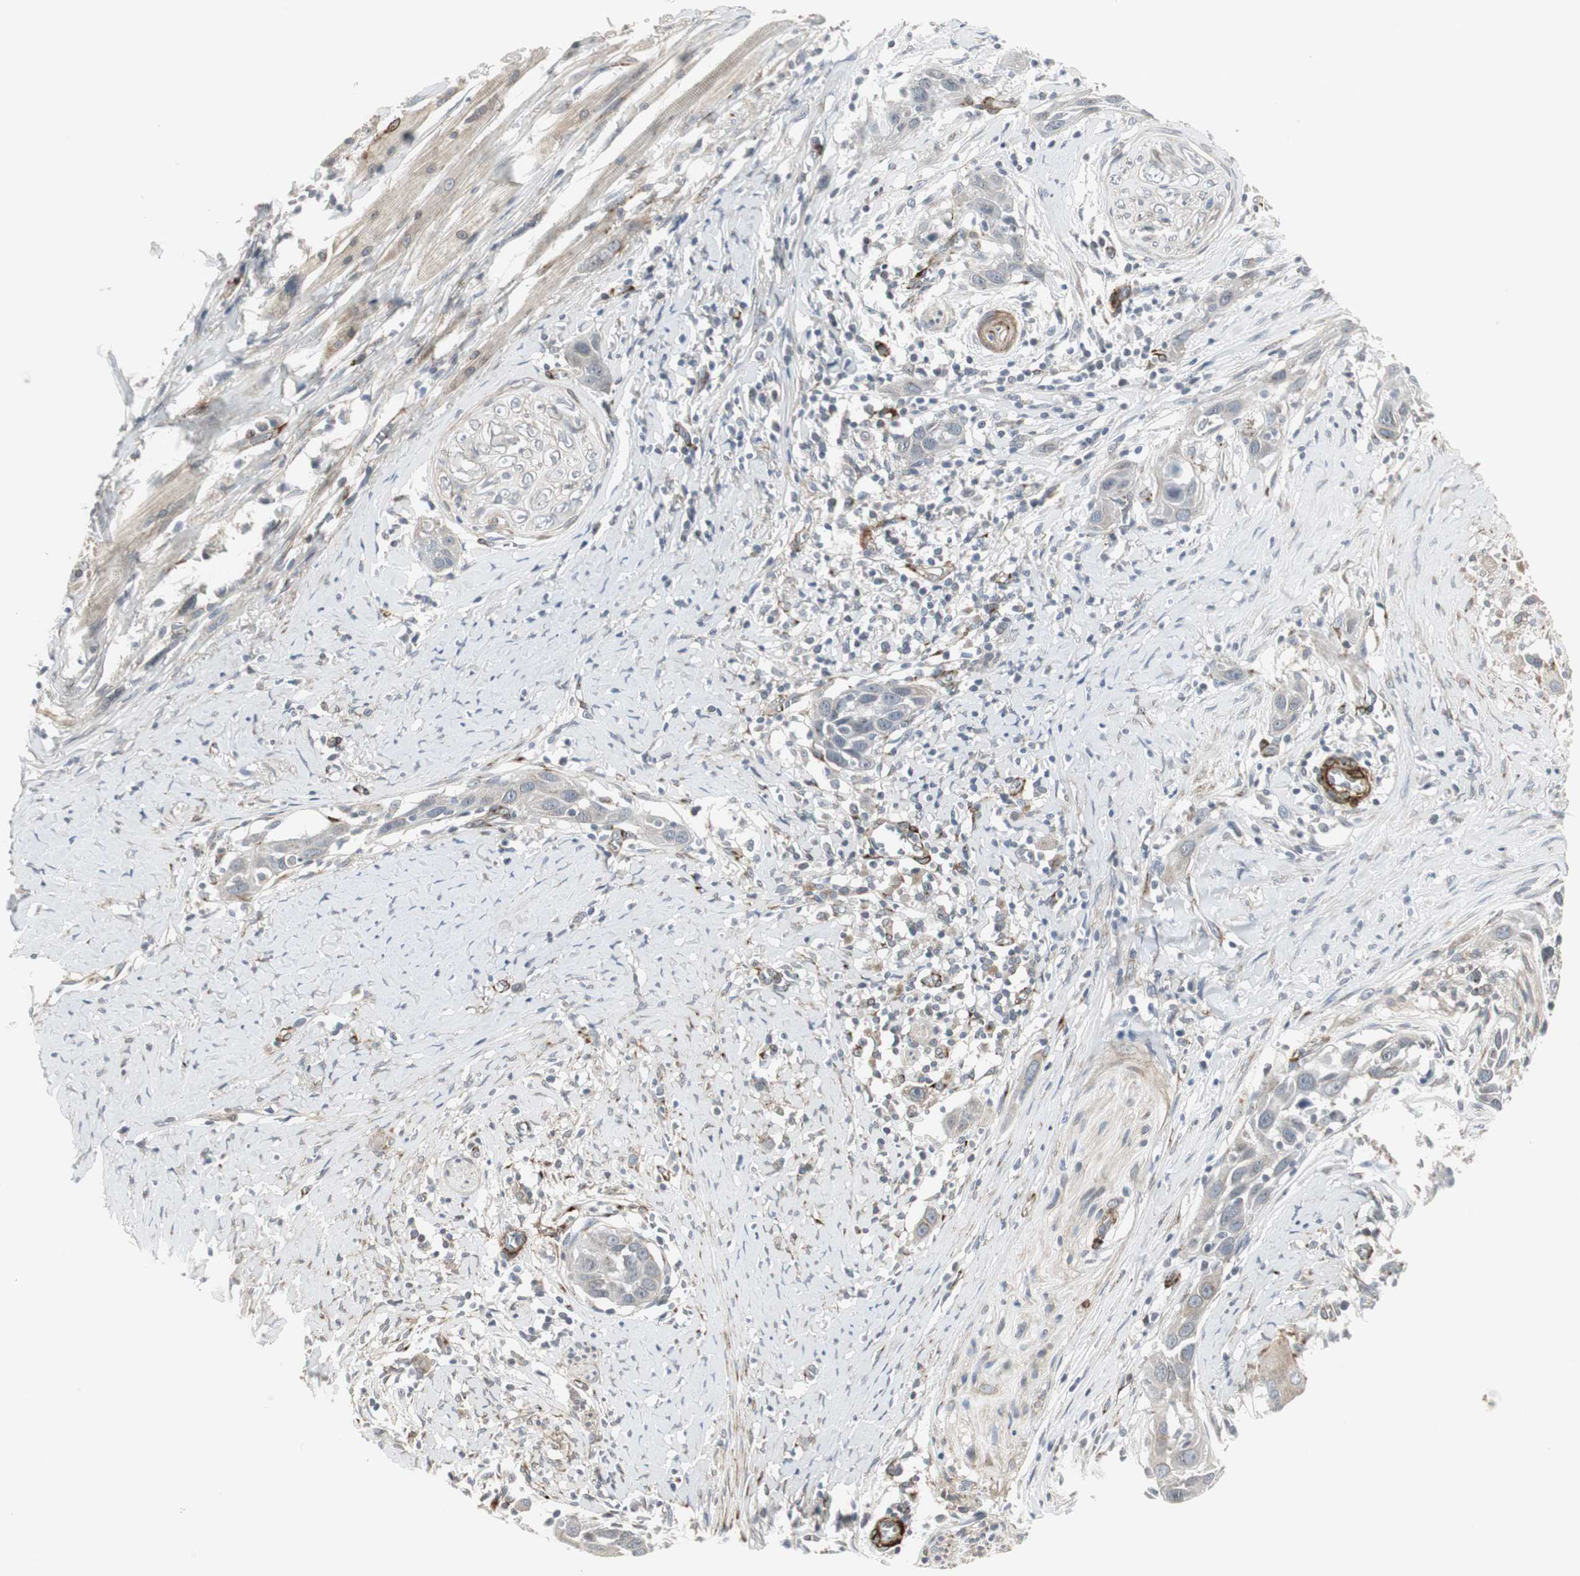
{"staining": {"intensity": "moderate", "quantity": "<25%", "location": "cytoplasmic/membranous"}, "tissue": "head and neck cancer", "cell_type": "Tumor cells", "image_type": "cancer", "snomed": [{"axis": "morphology", "description": "Normal tissue, NOS"}, {"axis": "morphology", "description": "Squamous cell carcinoma, NOS"}, {"axis": "topography", "description": "Oral tissue"}, {"axis": "topography", "description": "Head-Neck"}], "caption": "Immunohistochemistry image of neoplastic tissue: human head and neck cancer stained using immunohistochemistry exhibits low levels of moderate protein expression localized specifically in the cytoplasmic/membranous of tumor cells, appearing as a cytoplasmic/membranous brown color.", "gene": "SCYL3", "patient": {"sex": "female", "age": 50}}